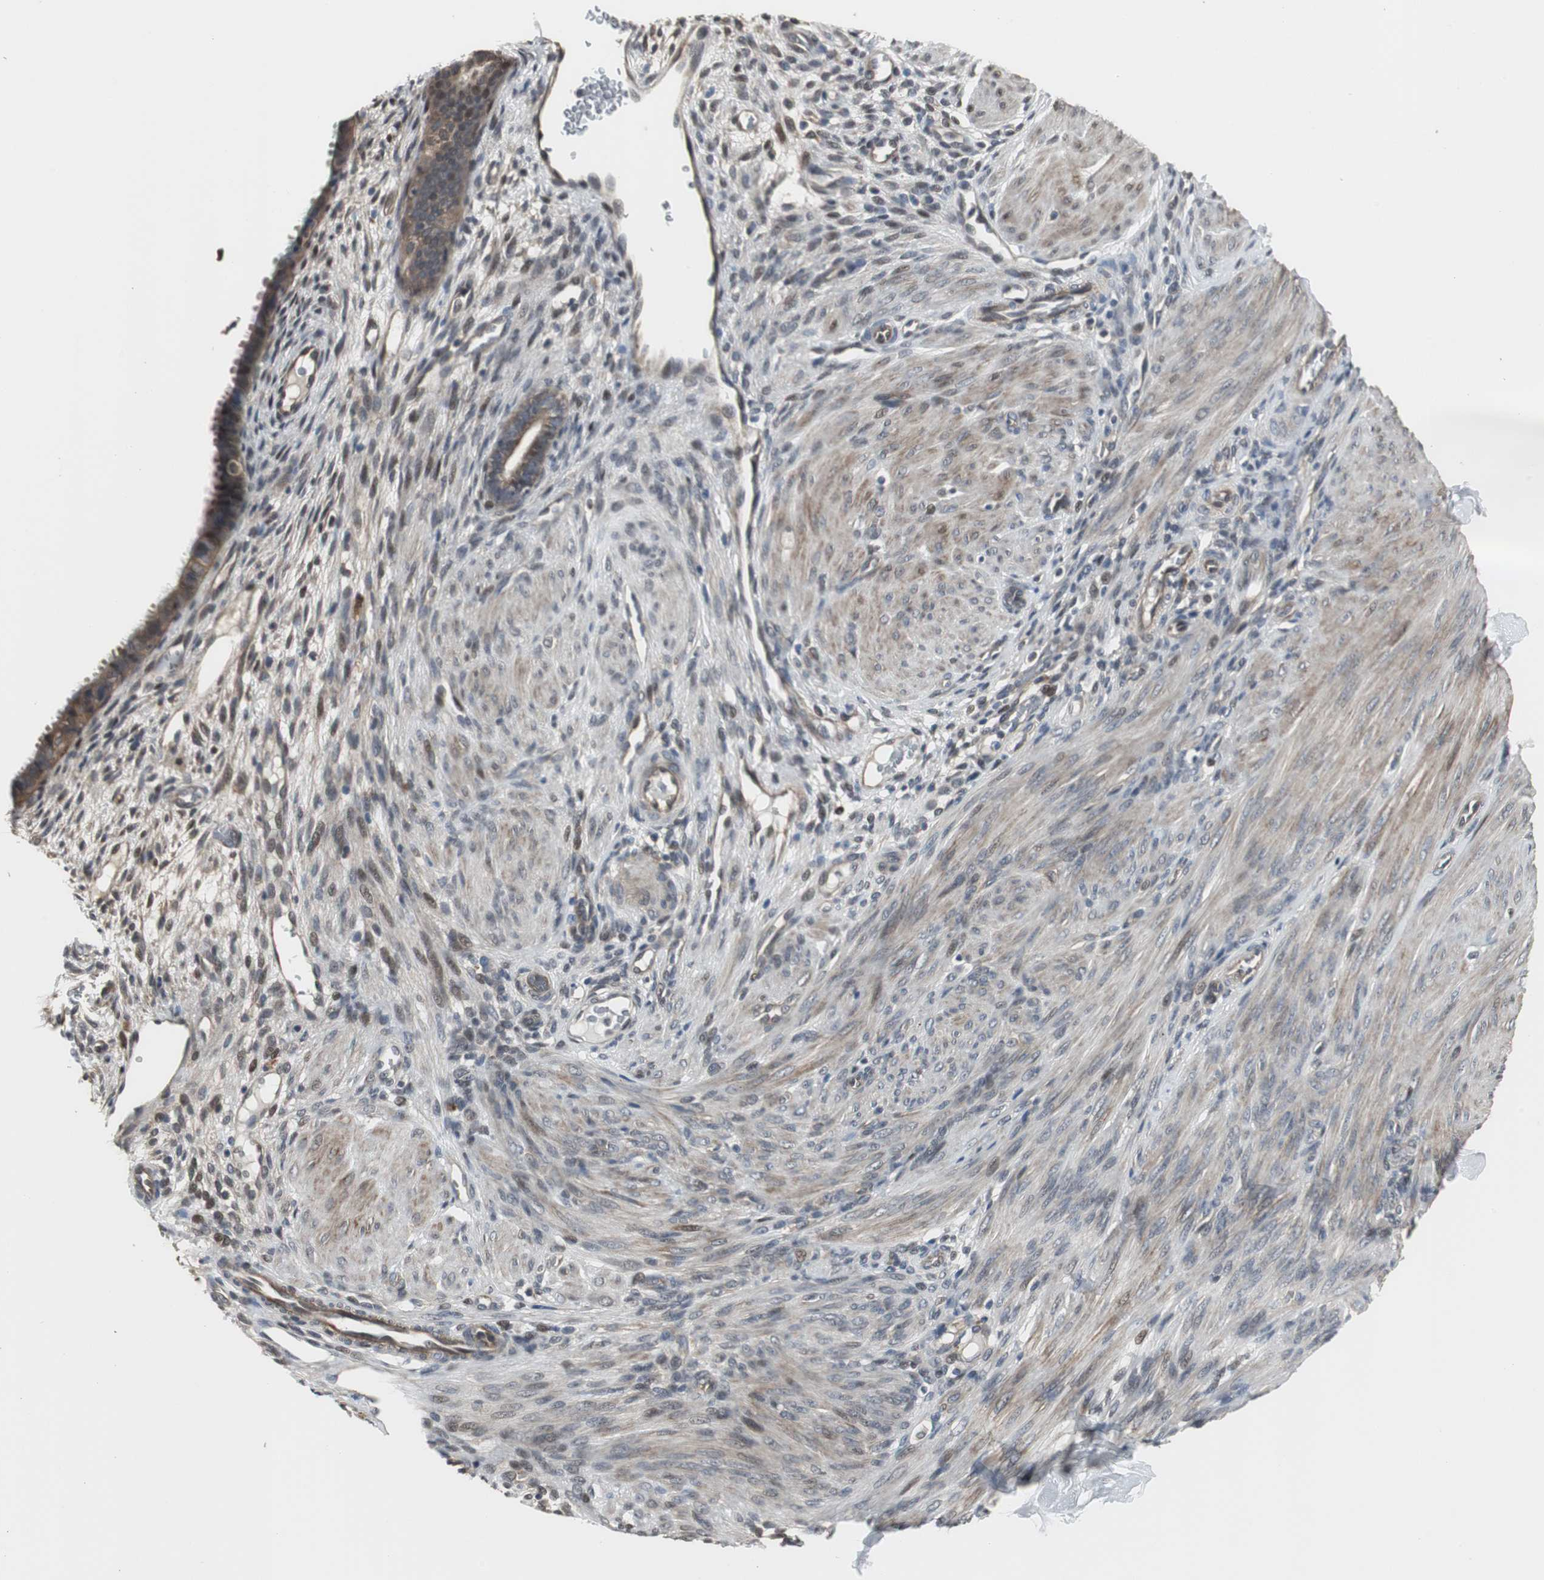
{"staining": {"intensity": "weak", "quantity": "25%-75%", "location": "cytoplasmic/membranous,nuclear"}, "tissue": "endometrium", "cell_type": "Cells in endometrial stroma", "image_type": "normal", "snomed": [{"axis": "morphology", "description": "Normal tissue, NOS"}, {"axis": "topography", "description": "Endometrium"}], "caption": "Cells in endometrial stroma display weak cytoplasmic/membranous,nuclear expression in about 25%-75% of cells in benign endometrium.", "gene": "PFDN1", "patient": {"sex": "female", "age": 72}}